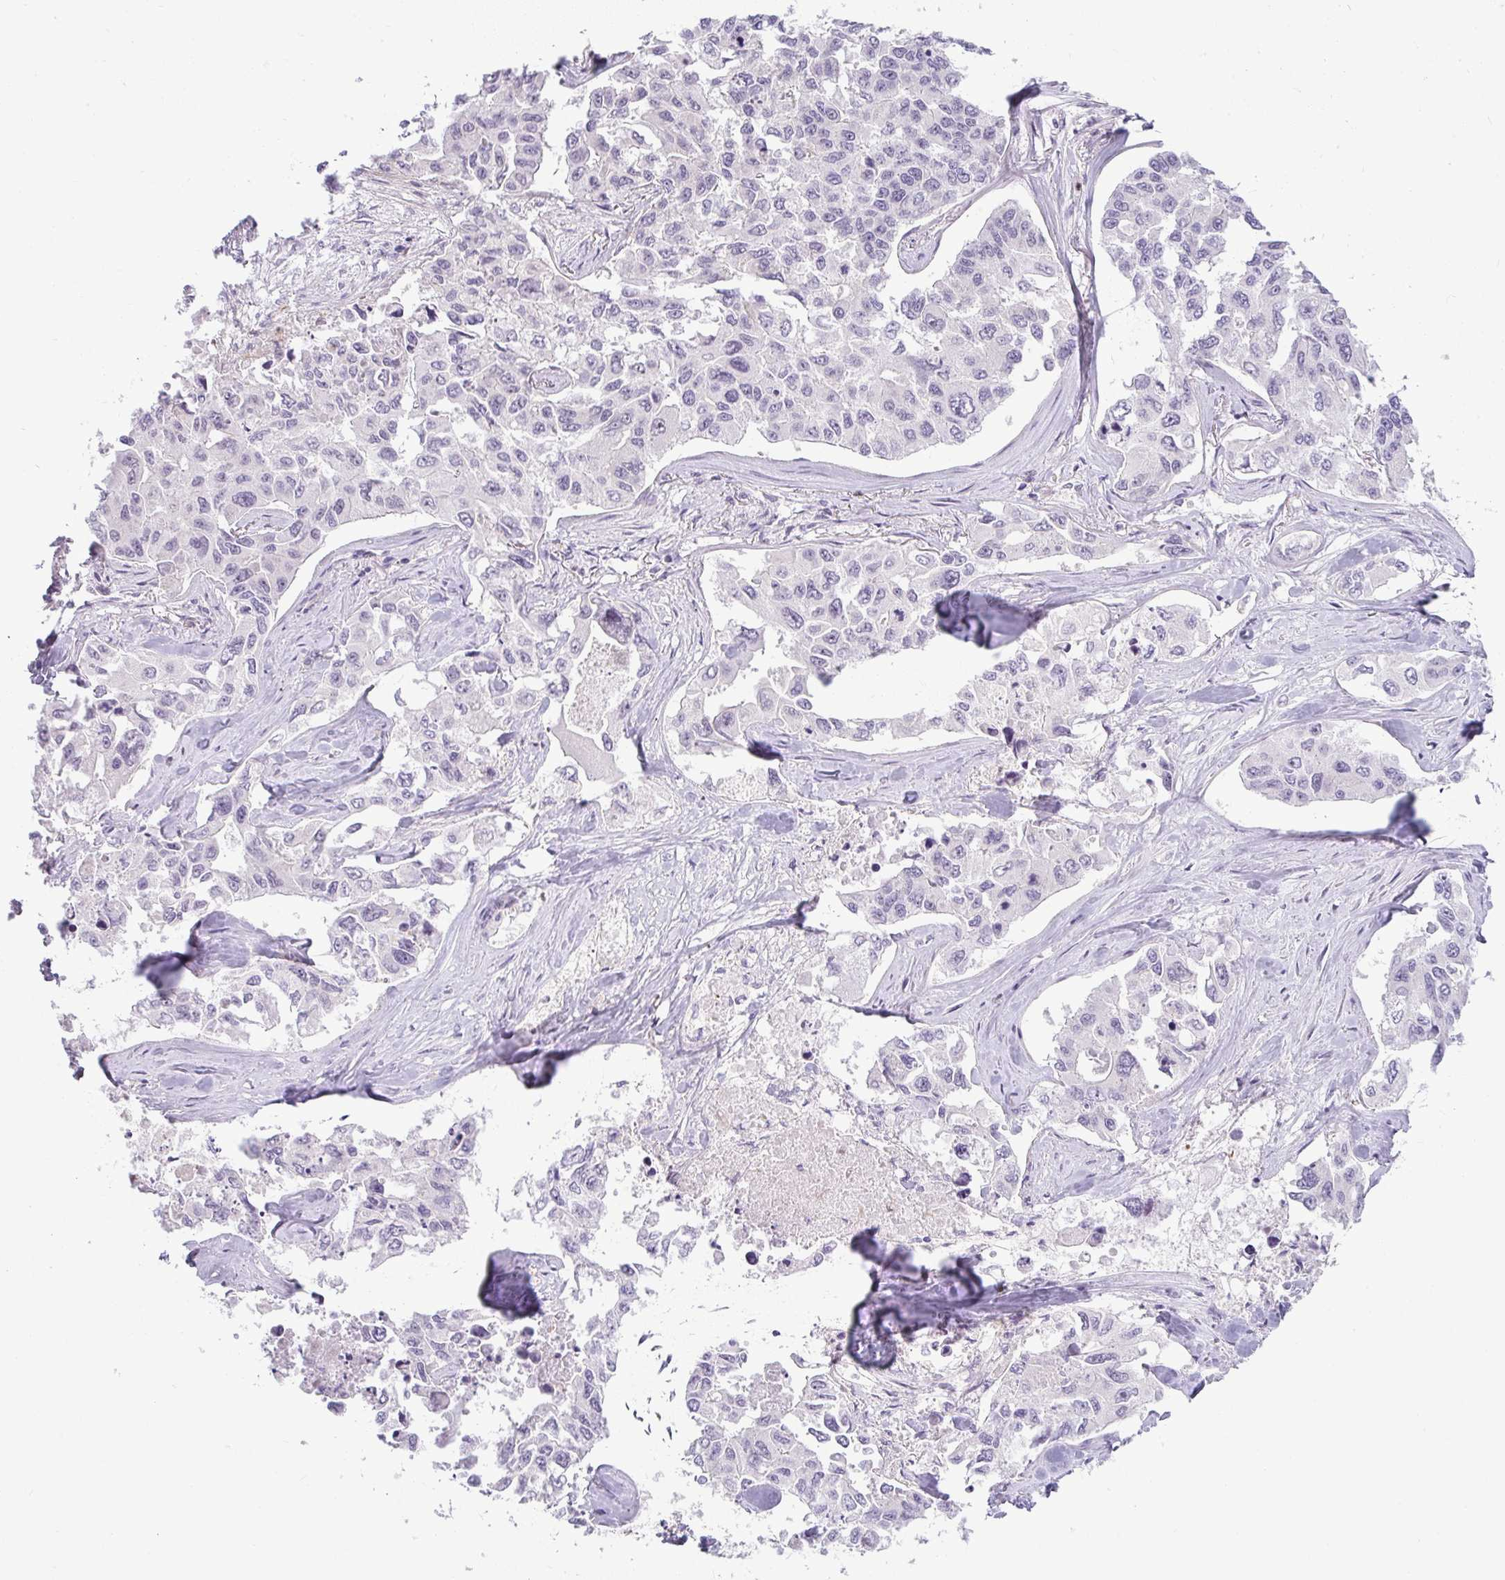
{"staining": {"intensity": "negative", "quantity": "none", "location": "none"}, "tissue": "lung cancer", "cell_type": "Tumor cells", "image_type": "cancer", "snomed": [{"axis": "morphology", "description": "Adenocarcinoma, NOS"}, {"axis": "topography", "description": "Lung"}], "caption": "A high-resolution photomicrograph shows IHC staining of lung cancer (adenocarcinoma), which shows no significant staining in tumor cells.", "gene": "DZIP1", "patient": {"sex": "male", "age": 64}}